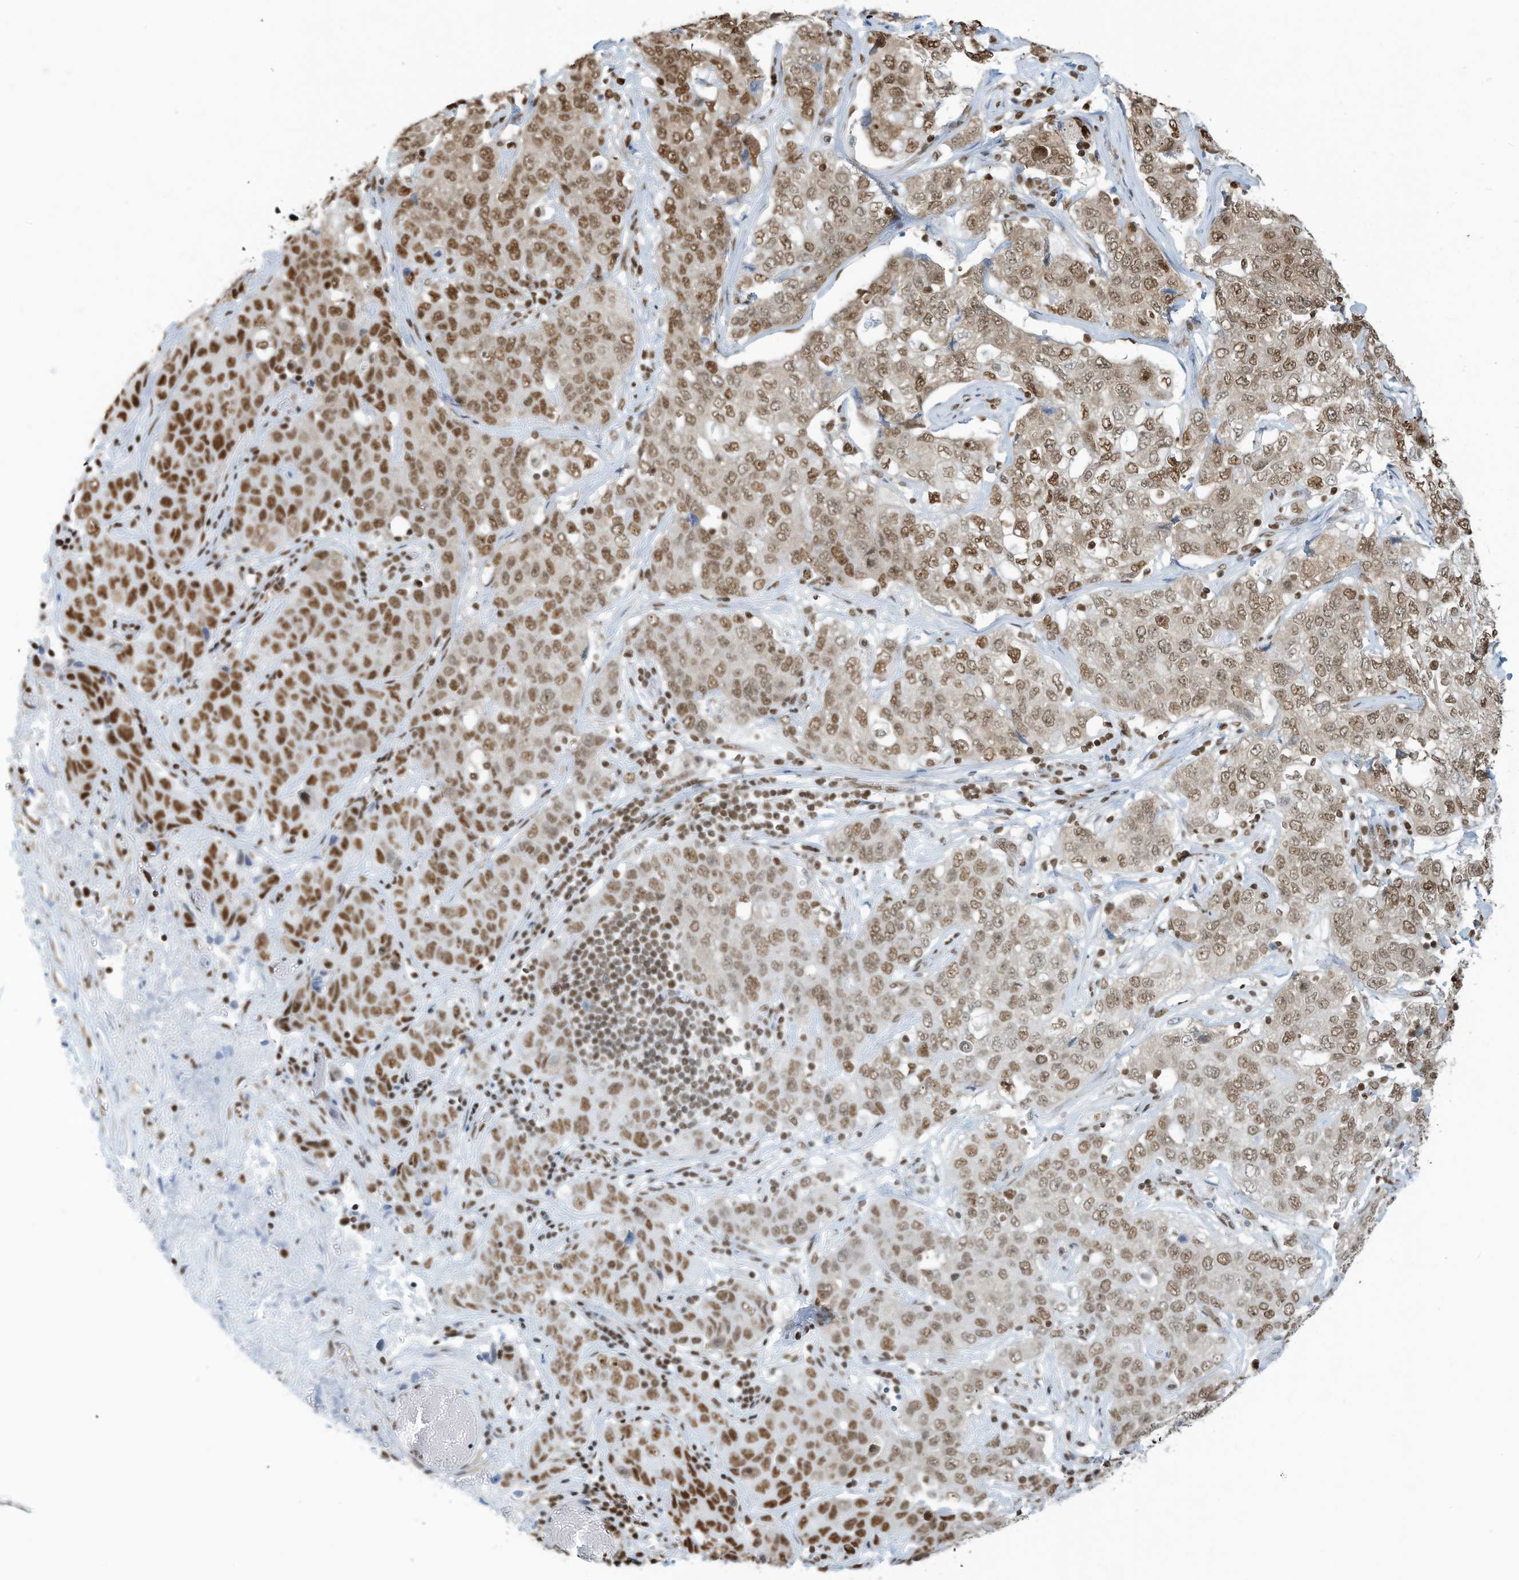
{"staining": {"intensity": "moderate", "quantity": ">75%", "location": "nuclear"}, "tissue": "stomach cancer", "cell_type": "Tumor cells", "image_type": "cancer", "snomed": [{"axis": "morphology", "description": "Normal tissue, NOS"}, {"axis": "morphology", "description": "Adenocarcinoma, NOS"}, {"axis": "topography", "description": "Lymph node"}, {"axis": "topography", "description": "Stomach"}], "caption": "Stomach adenocarcinoma stained with DAB (3,3'-diaminobenzidine) immunohistochemistry exhibits medium levels of moderate nuclear positivity in about >75% of tumor cells. Using DAB (3,3'-diaminobenzidine) (brown) and hematoxylin (blue) stains, captured at high magnification using brightfield microscopy.", "gene": "SARNP", "patient": {"sex": "male", "age": 48}}